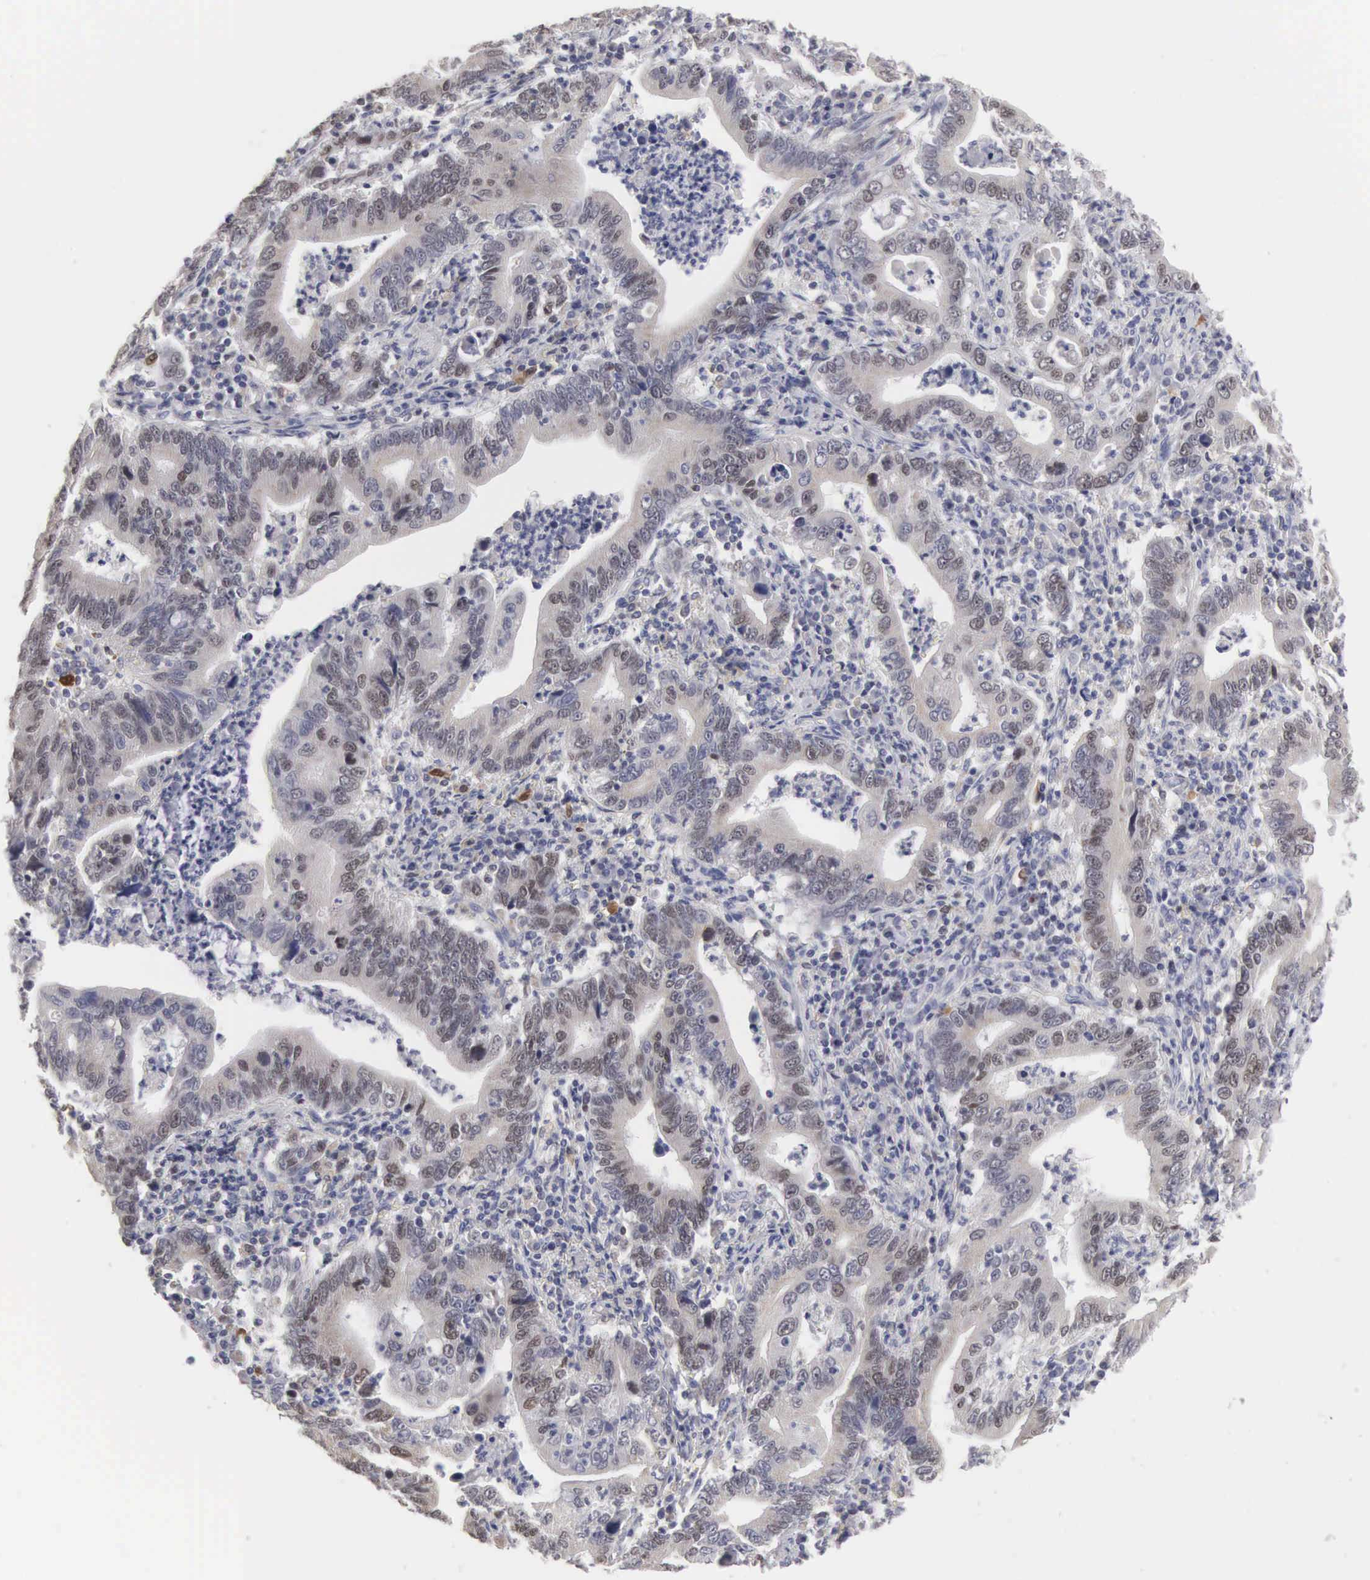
{"staining": {"intensity": "weak", "quantity": "25%-75%", "location": "nuclear"}, "tissue": "stomach cancer", "cell_type": "Tumor cells", "image_type": "cancer", "snomed": [{"axis": "morphology", "description": "Adenocarcinoma, NOS"}, {"axis": "topography", "description": "Stomach, upper"}], "caption": "Protein analysis of stomach cancer tissue displays weak nuclear positivity in about 25%-75% of tumor cells.", "gene": "HMOX1", "patient": {"sex": "male", "age": 63}}